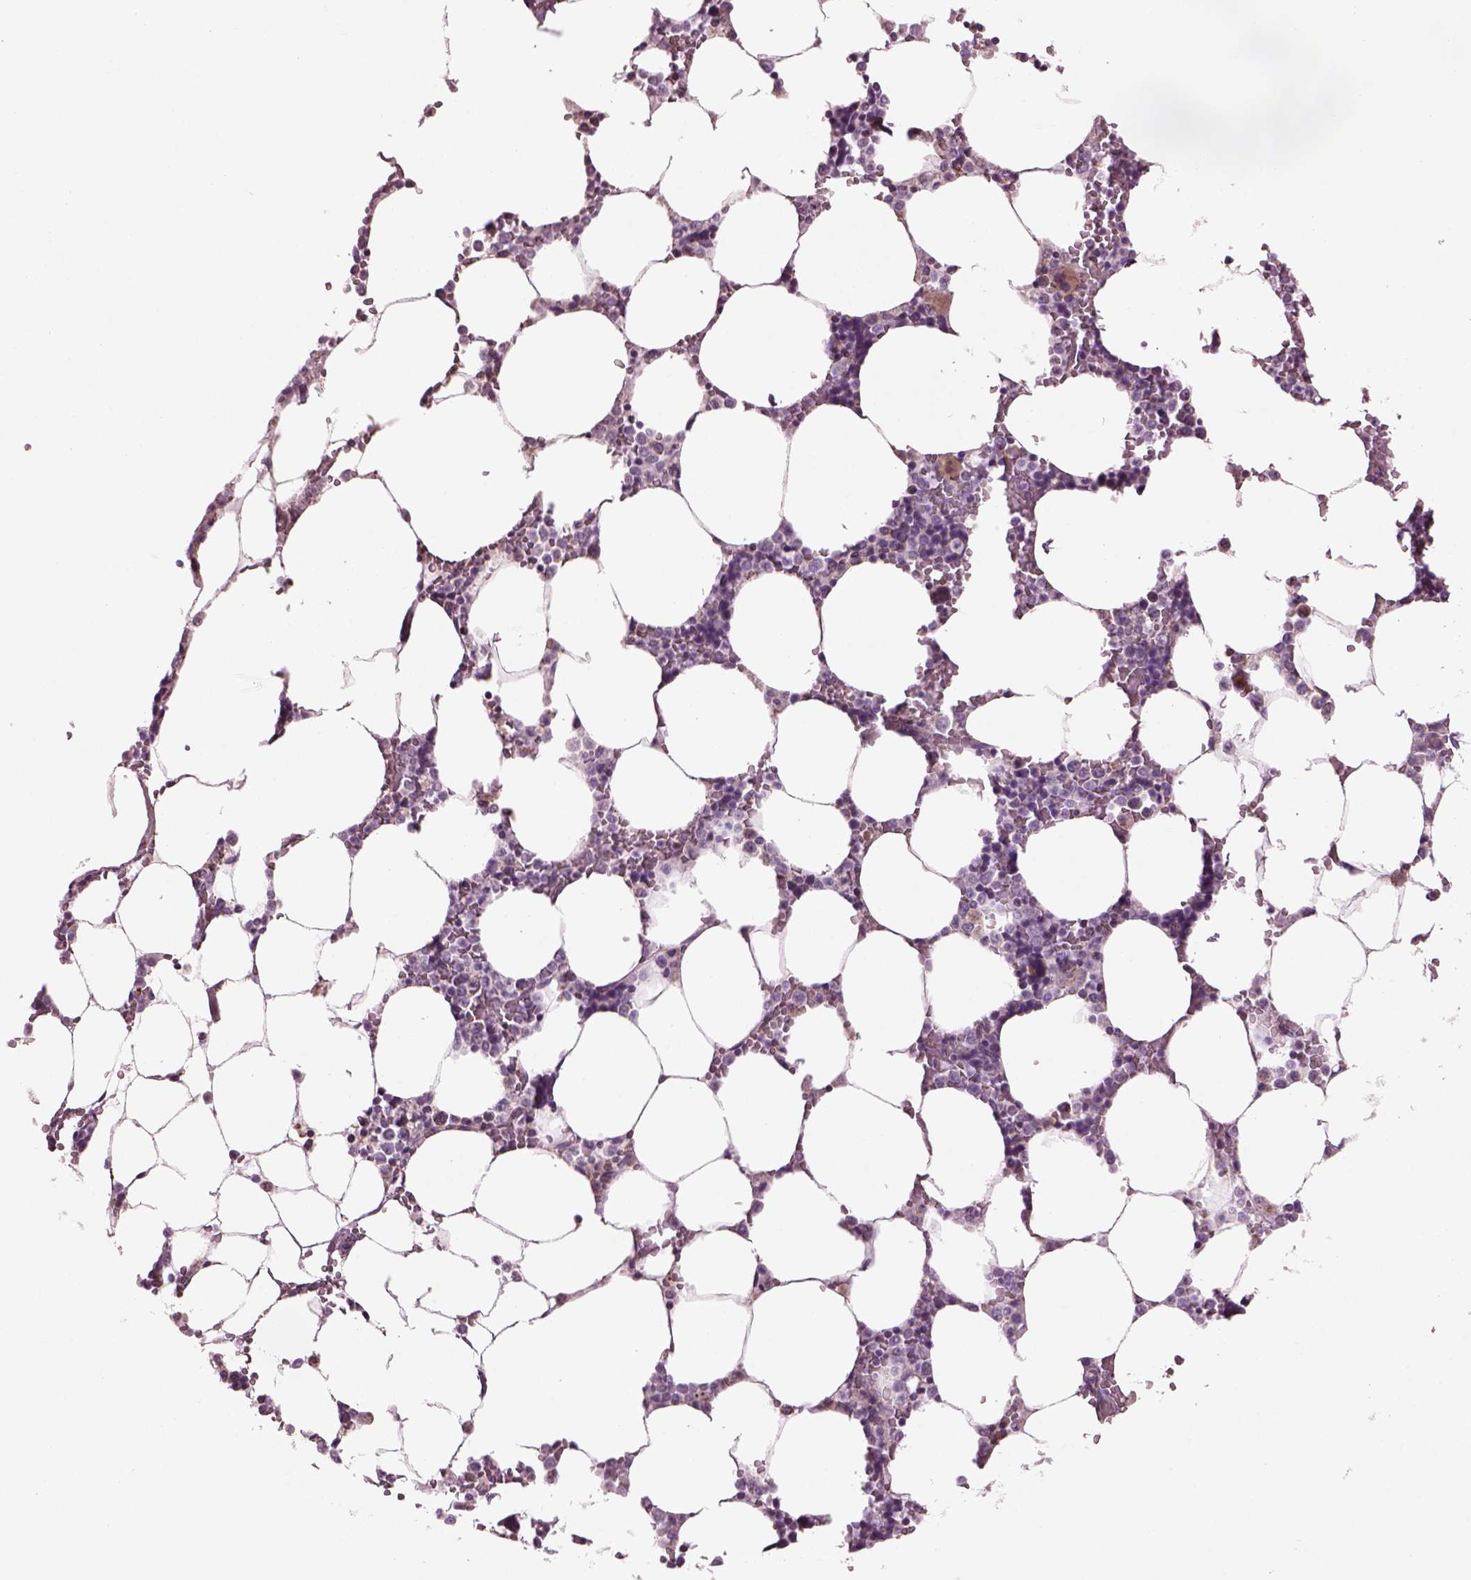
{"staining": {"intensity": "weak", "quantity": "<25%", "location": "cytoplasmic/membranous"}, "tissue": "bone marrow", "cell_type": "Hematopoietic cells", "image_type": "normal", "snomed": [{"axis": "morphology", "description": "Normal tissue, NOS"}, {"axis": "topography", "description": "Bone marrow"}], "caption": "An image of bone marrow stained for a protein exhibits no brown staining in hematopoietic cells.", "gene": "SPATA7", "patient": {"sex": "female", "age": 52}}